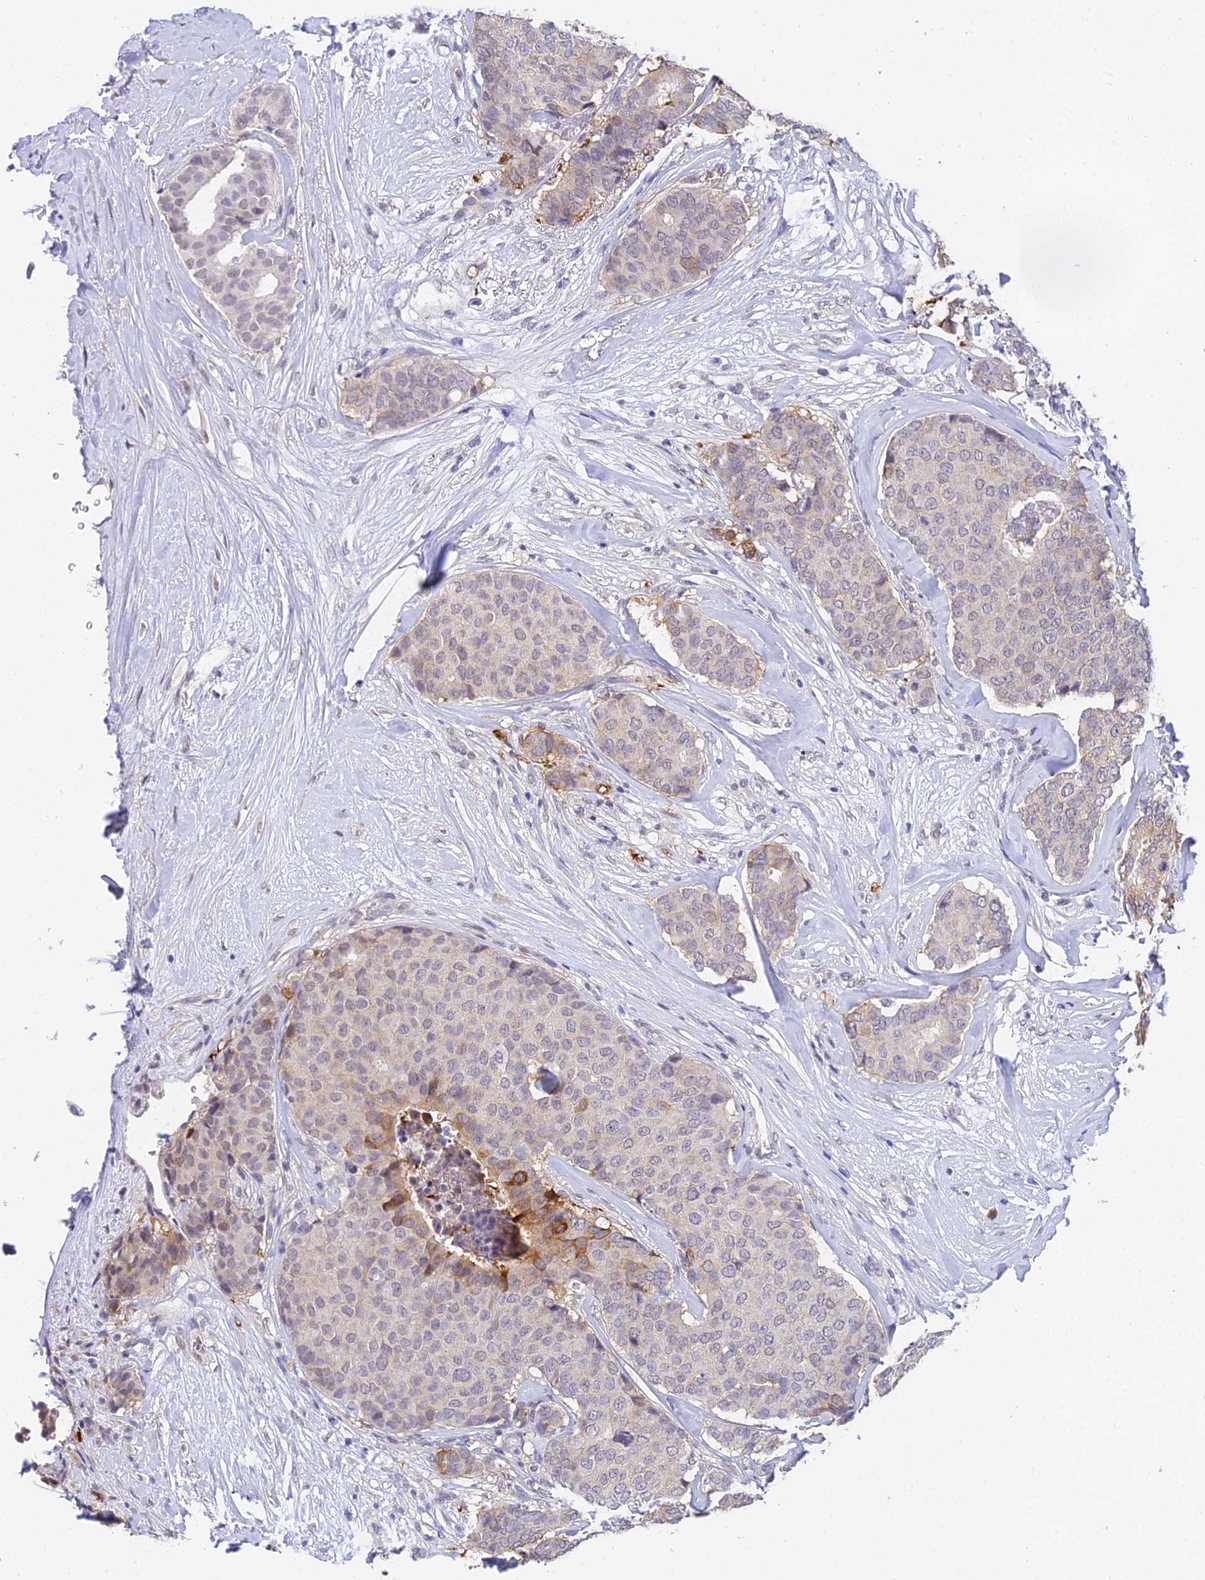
{"staining": {"intensity": "moderate", "quantity": "<25%", "location": "cytoplasmic/membranous"}, "tissue": "breast cancer", "cell_type": "Tumor cells", "image_type": "cancer", "snomed": [{"axis": "morphology", "description": "Duct carcinoma"}, {"axis": "topography", "description": "Breast"}], "caption": "This is a photomicrograph of IHC staining of breast intraductal carcinoma, which shows moderate staining in the cytoplasmic/membranous of tumor cells.", "gene": "HOXB1", "patient": {"sex": "female", "age": 75}}